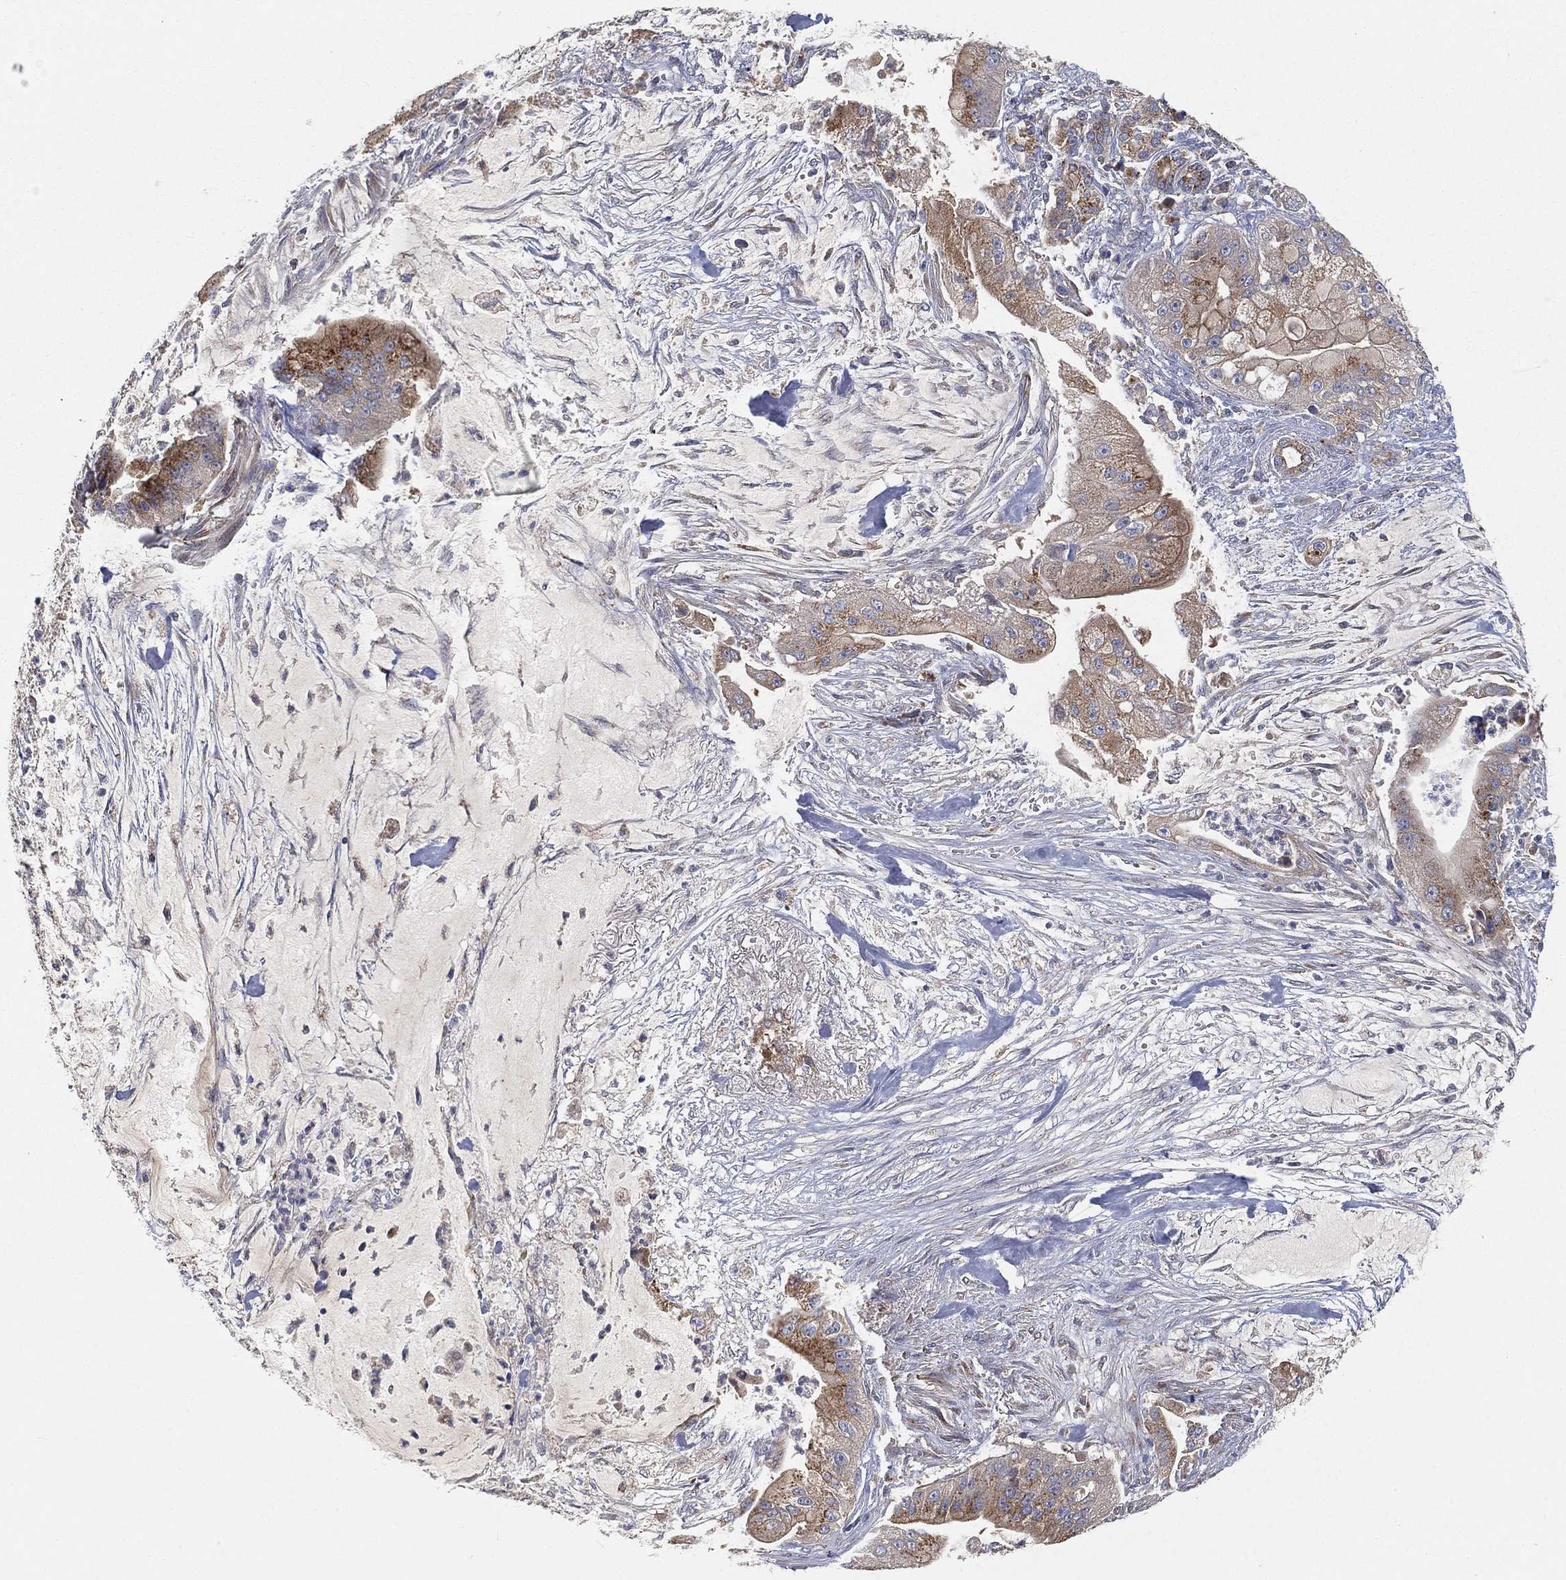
{"staining": {"intensity": "moderate", "quantity": ">75%", "location": "cytoplasmic/membranous"}, "tissue": "pancreatic cancer", "cell_type": "Tumor cells", "image_type": "cancer", "snomed": [{"axis": "morphology", "description": "Normal tissue, NOS"}, {"axis": "morphology", "description": "Inflammation, NOS"}, {"axis": "morphology", "description": "Adenocarcinoma, NOS"}, {"axis": "topography", "description": "Pancreas"}], "caption": "Immunohistochemistry (IHC) of human pancreatic adenocarcinoma demonstrates medium levels of moderate cytoplasmic/membranous staining in about >75% of tumor cells. The staining was performed using DAB to visualize the protein expression in brown, while the nuclei were stained in blue with hematoxylin (Magnification: 20x).", "gene": "CTSL", "patient": {"sex": "male", "age": 57}}